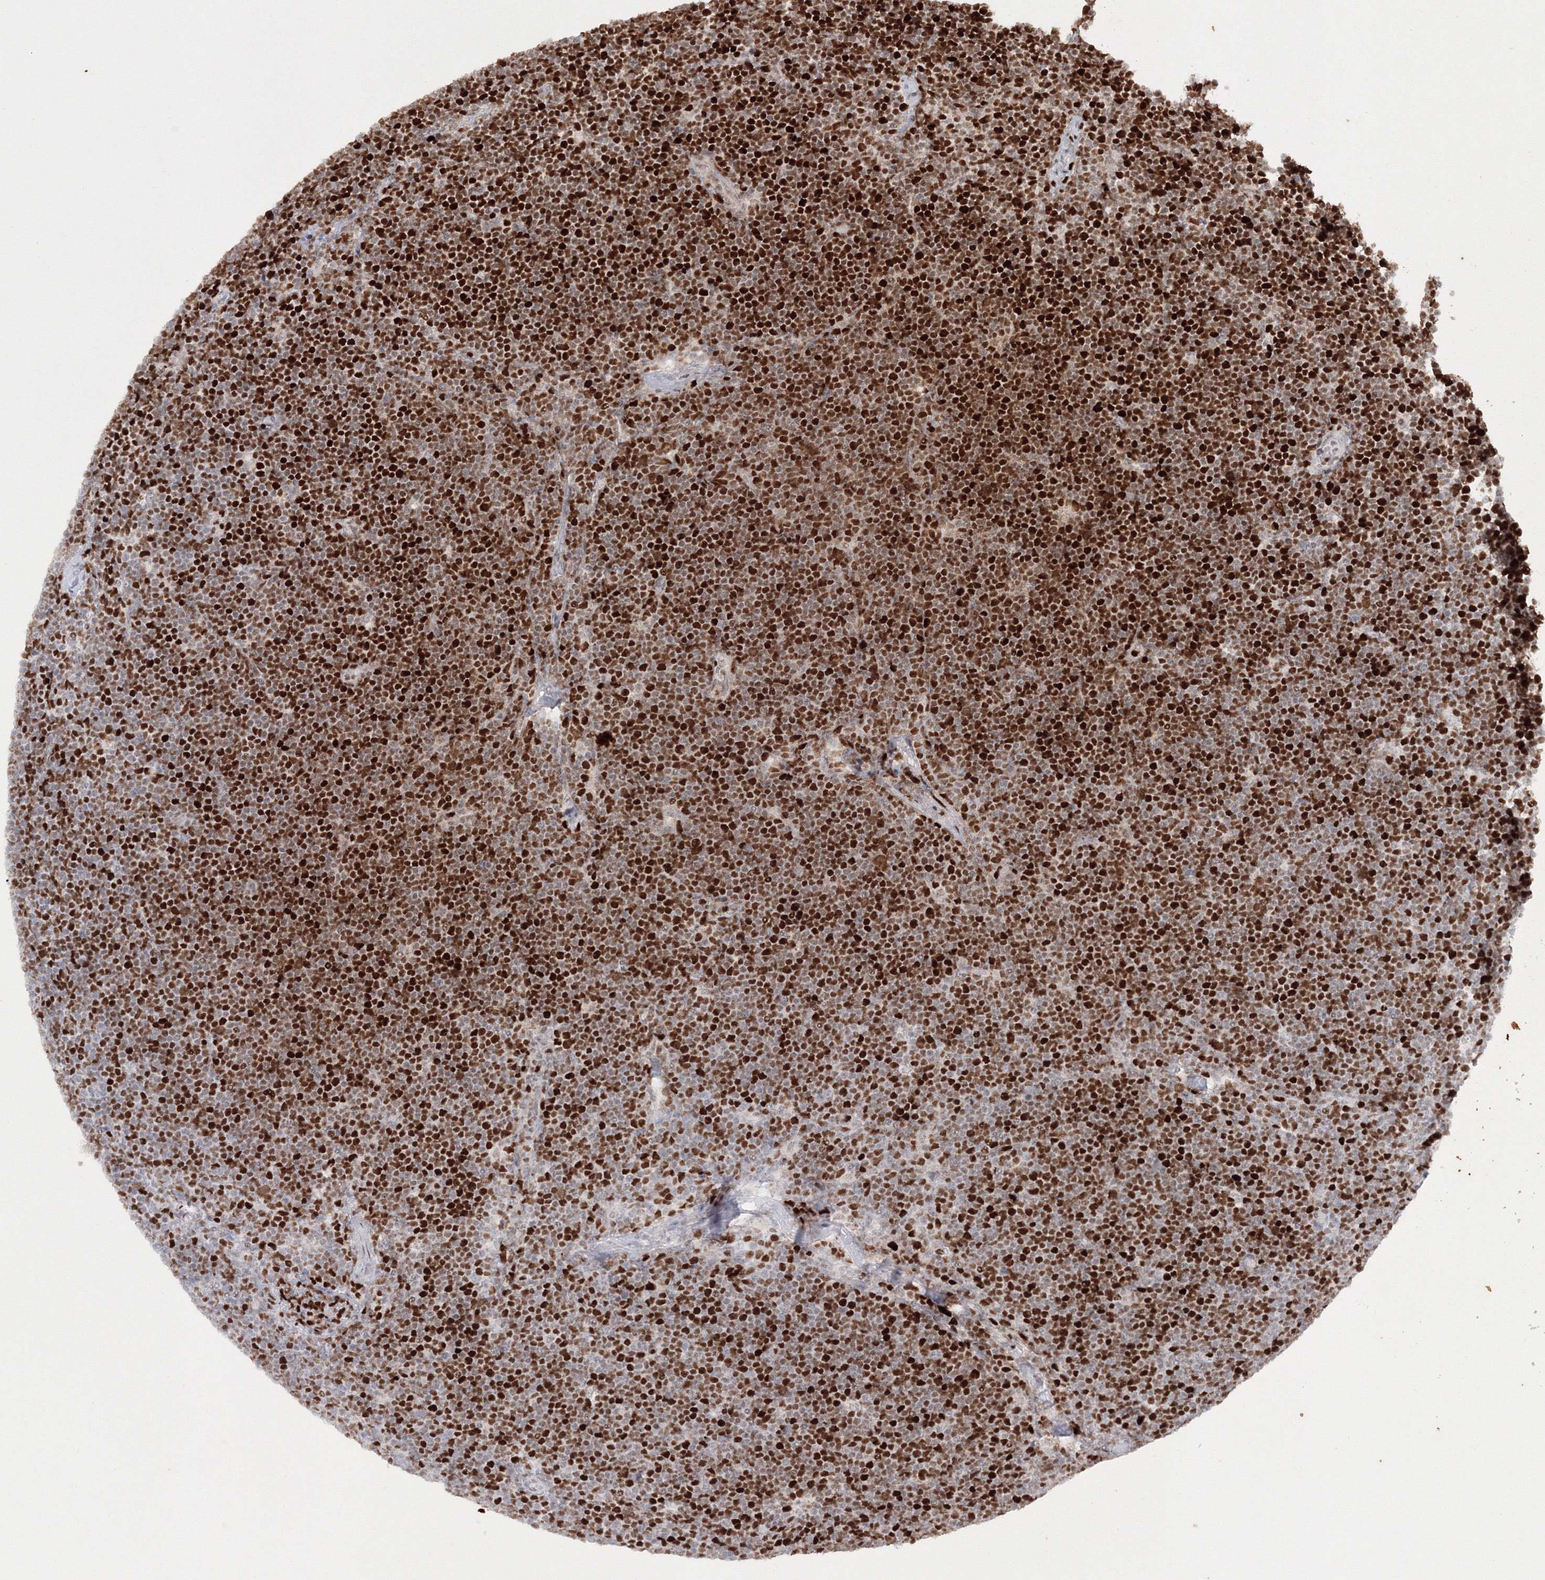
{"staining": {"intensity": "strong", "quantity": ">75%", "location": "nuclear"}, "tissue": "lymphoma", "cell_type": "Tumor cells", "image_type": "cancer", "snomed": [{"axis": "morphology", "description": "Malignant lymphoma, non-Hodgkin's type, High grade"}, {"axis": "topography", "description": "Lymph node"}], "caption": "Lymphoma tissue displays strong nuclear positivity in approximately >75% of tumor cells The staining is performed using DAB (3,3'-diaminobenzidine) brown chromogen to label protein expression. The nuclei are counter-stained blue using hematoxylin.", "gene": "LIG1", "patient": {"sex": "male", "age": 13}}